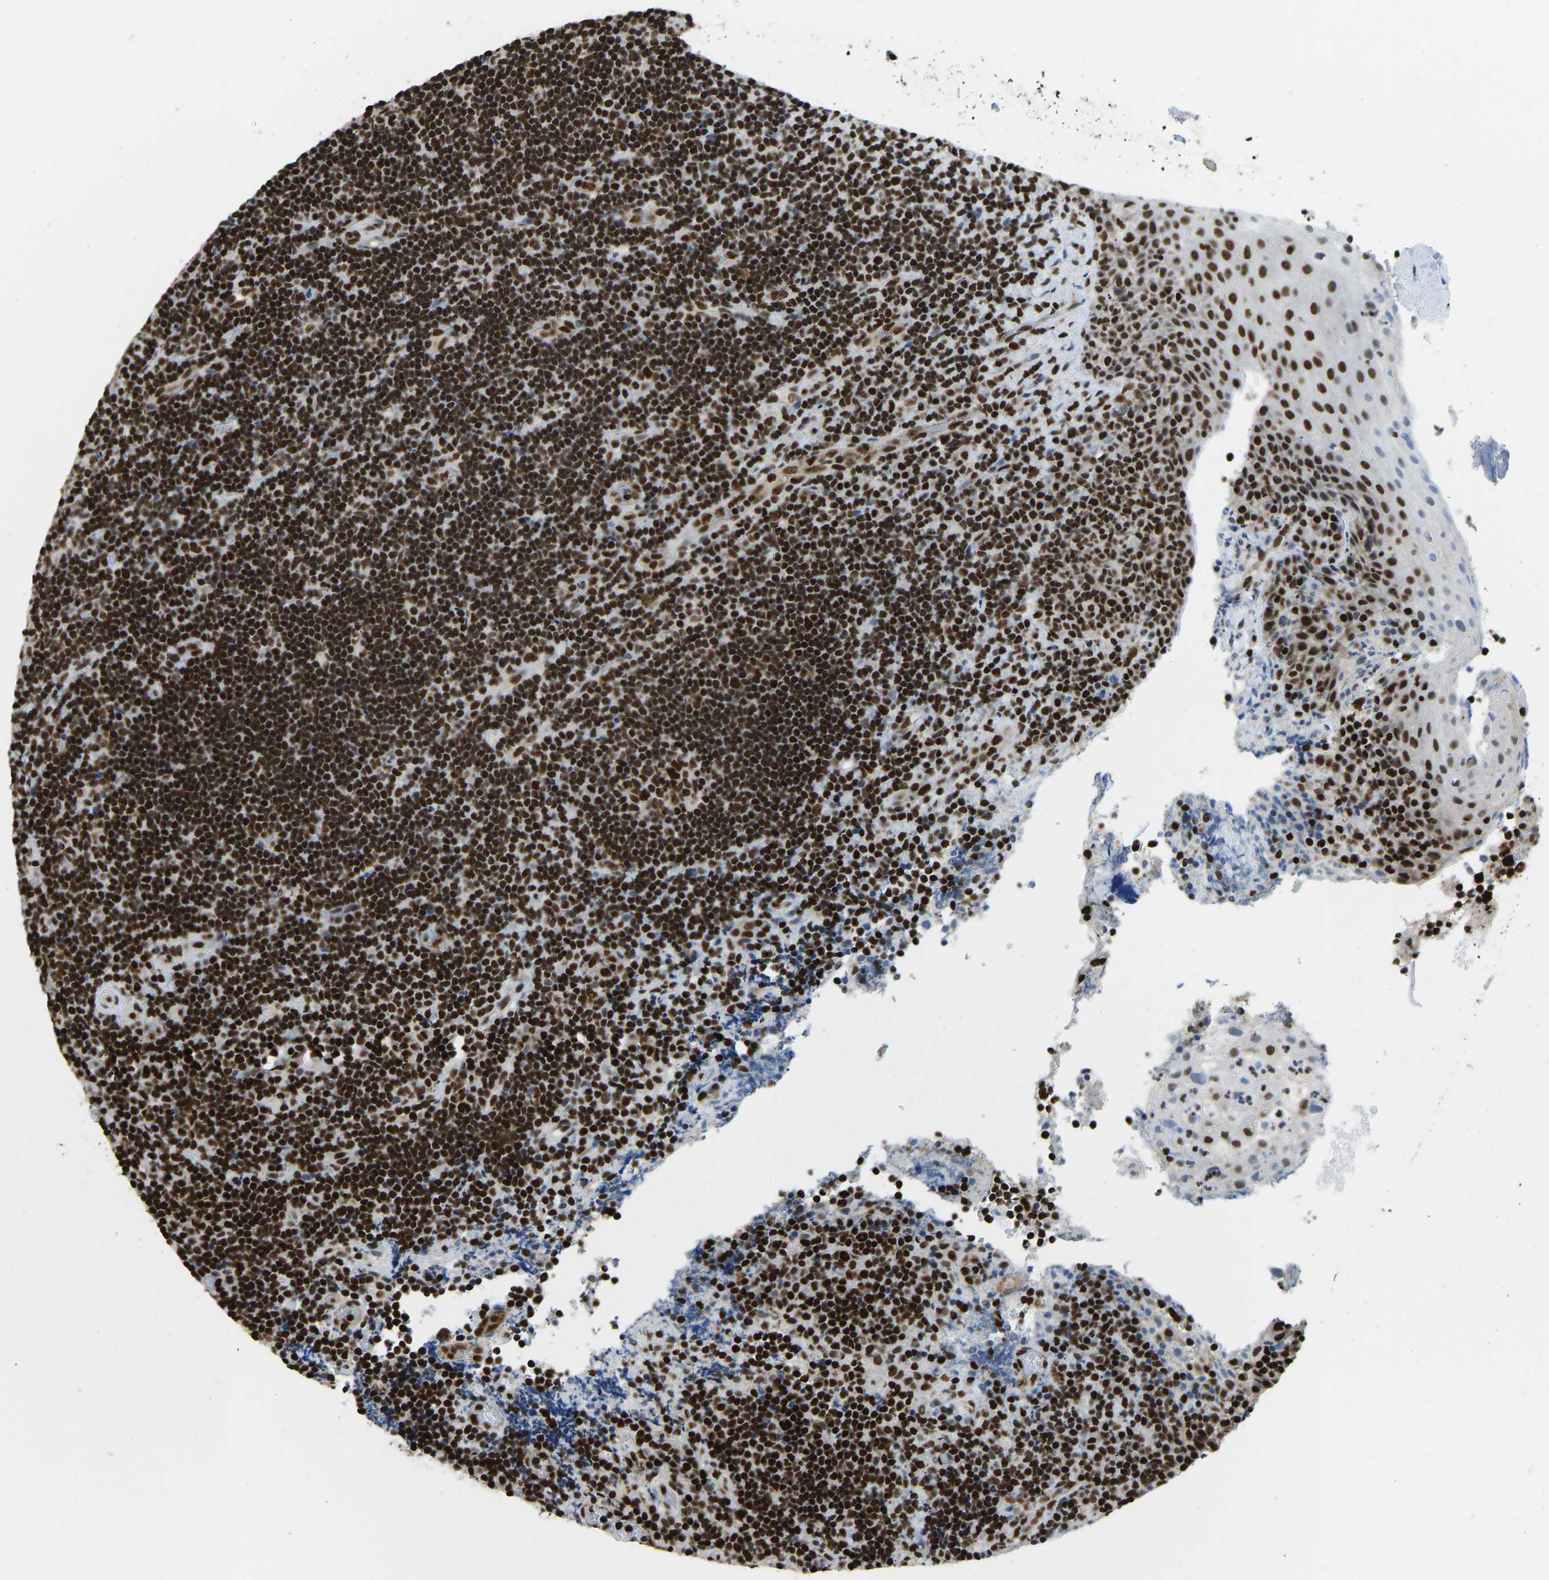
{"staining": {"intensity": "strong", "quantity": ">75%", "location": "nuclear"}, "tissue": "lymphoma", "cell_type": "Tumor cells", "image_type": "cancer", "snomed": [{"axis": "morphology", "description": "Malignant lymphoma, non-Hodgkin's type, High grade"}, {"axis": "topography", "description": "Tonsil"}], "caption": "Lymphoma tissue displays strong nuclear positivity in approximately >75% of tumor cells, visualized by immunohistochemistry.", "gene": "ZSCAN20", "patient": {"sex": "female", "age": 36}}